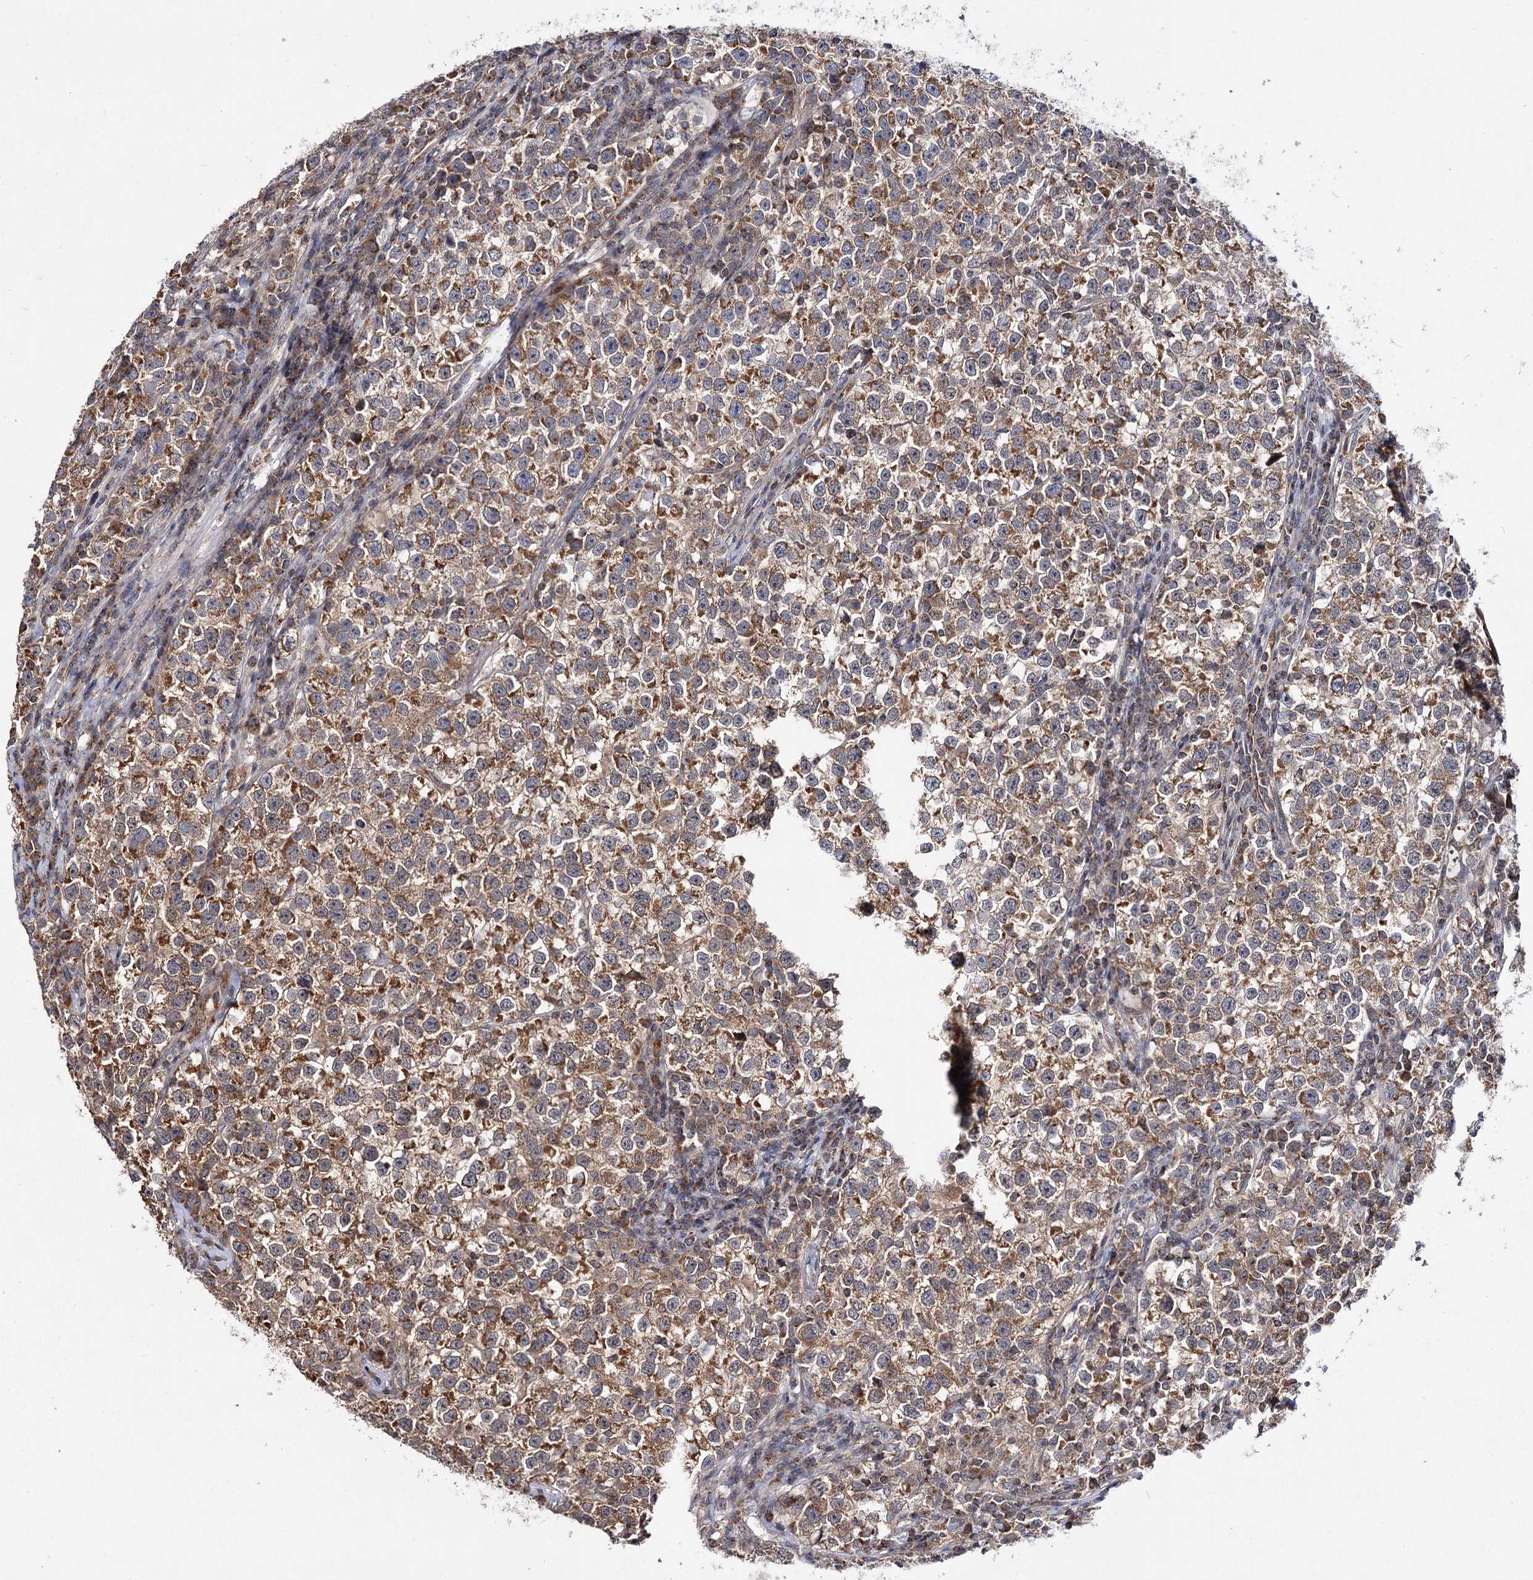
{"staining": {"intensity": "moderate", "quantity": "25%-75%", "location": "cytoplasmic/membranous"}, "tissue": "testis cancer", "cell_type": "Tumor cells", "image_type": "cancer", "snomed": [{"axis": "morphology", "description": "Normal tissue, NOS"}, {"axis": "morphology", "description": "Seminoma, NOS"}, {"axis": "topography", "description": "Testis"}], "caption": "The micrograph exhibits a brown stain indicating the presence of a protein in the cytoplasmic/membranous of tumor cells in seminoma (testis). (Brightfield microscopy of DAB IHC at high magnification).", "gene": "CEP76", "patient": {"sex": "male", "age": 43}}